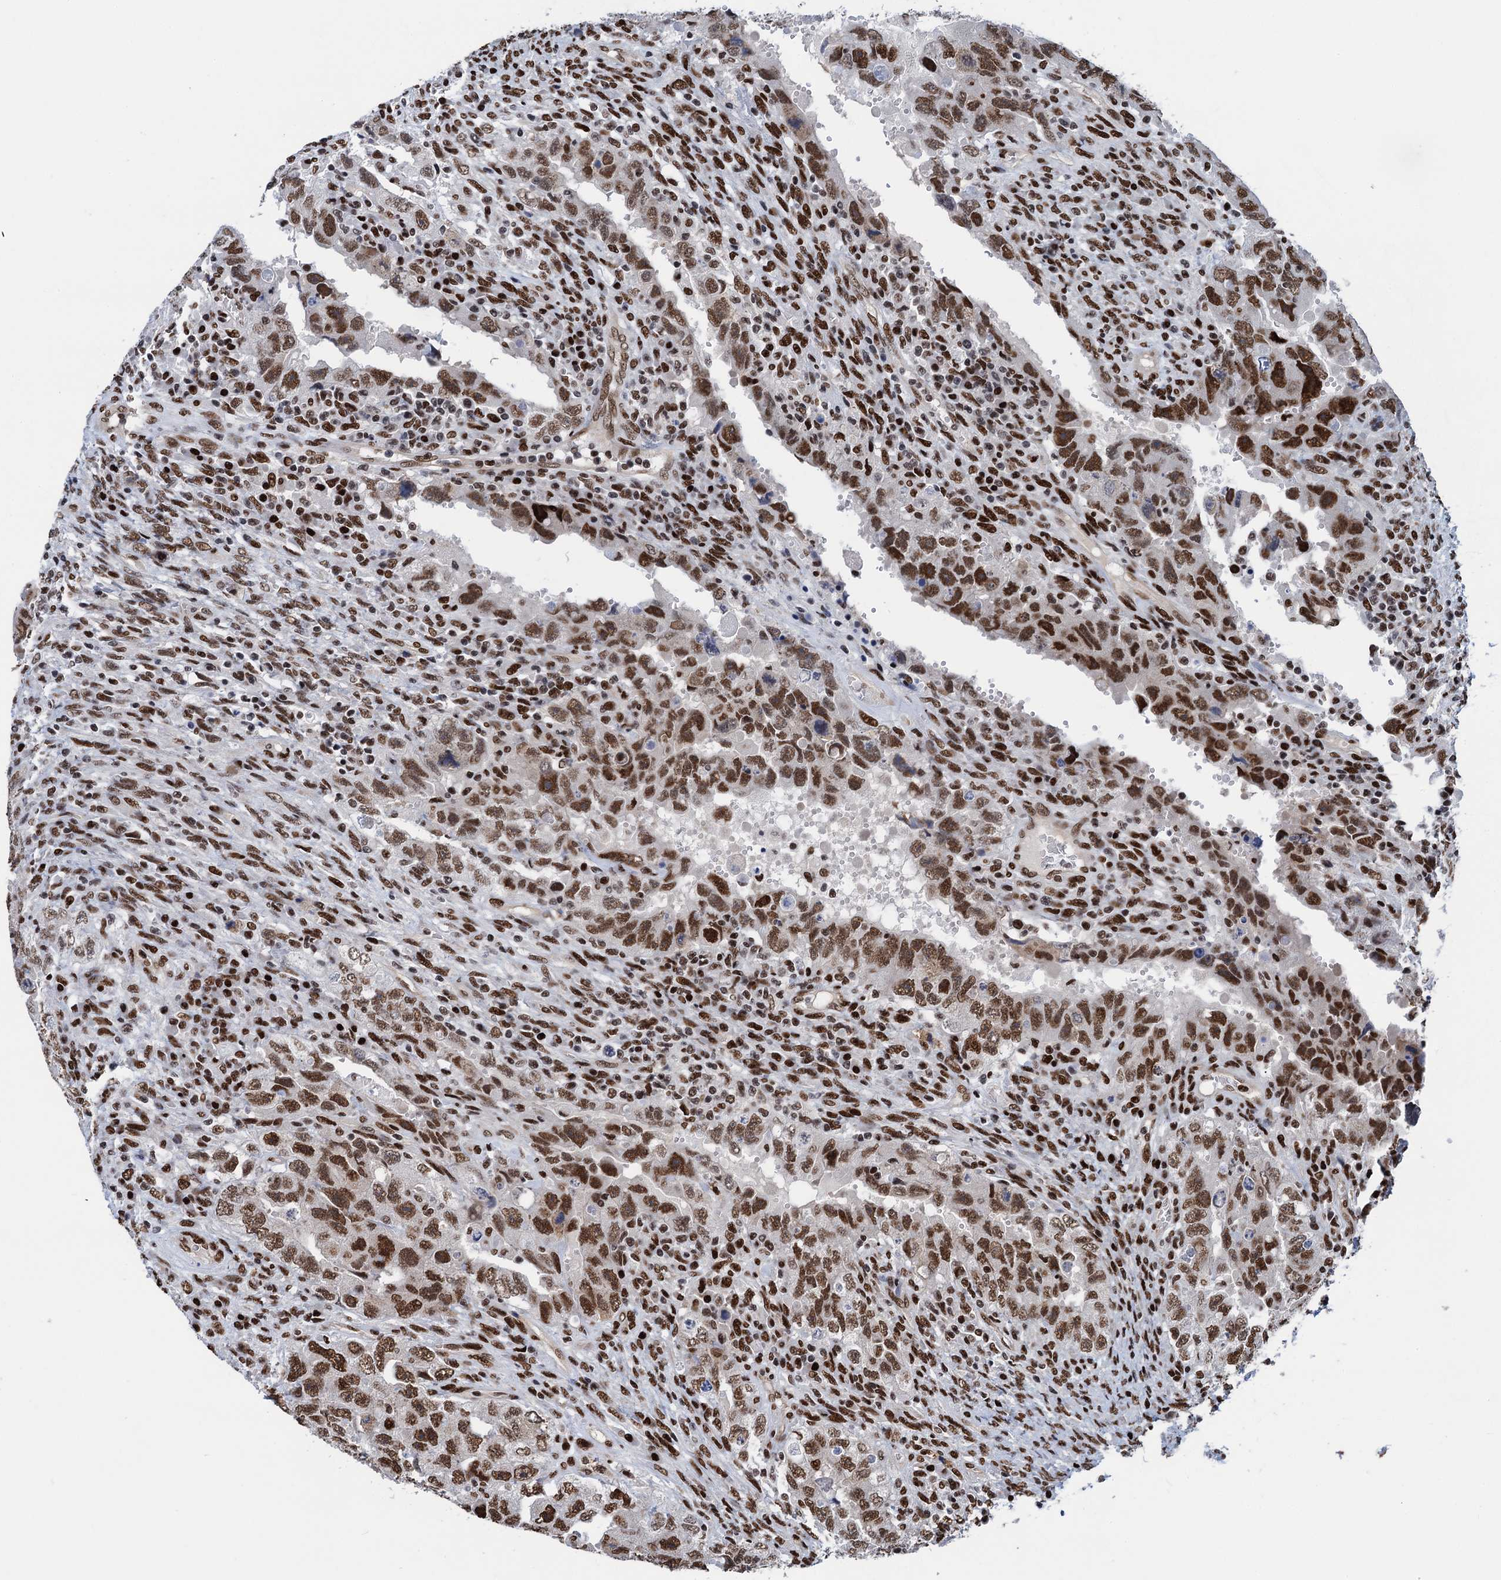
{"staining": {"intensity": "moderate", "quantity": ">75%", "location": "nuclear"}, "tissue": "testis cancer", "cell_type": "Tumor cells", "image_type": "cancer", "snomed": [{"axis": "morphology", "description": "Carcinoma, Embryonal, NOS"}, {"axis": "topography", "description": "Testis"}], "caption": "Immunohistochemistry (IHC) image of neoplastic tissue: testis cancer stained using immunohistochemistry reveals medium levels of moderate protein expression localized specifically in the nuclear of tumor cells, appearing as a nuclear brown color.", "gene": "PPP4R1", "patient": {"sex": "male", "age": 26}}